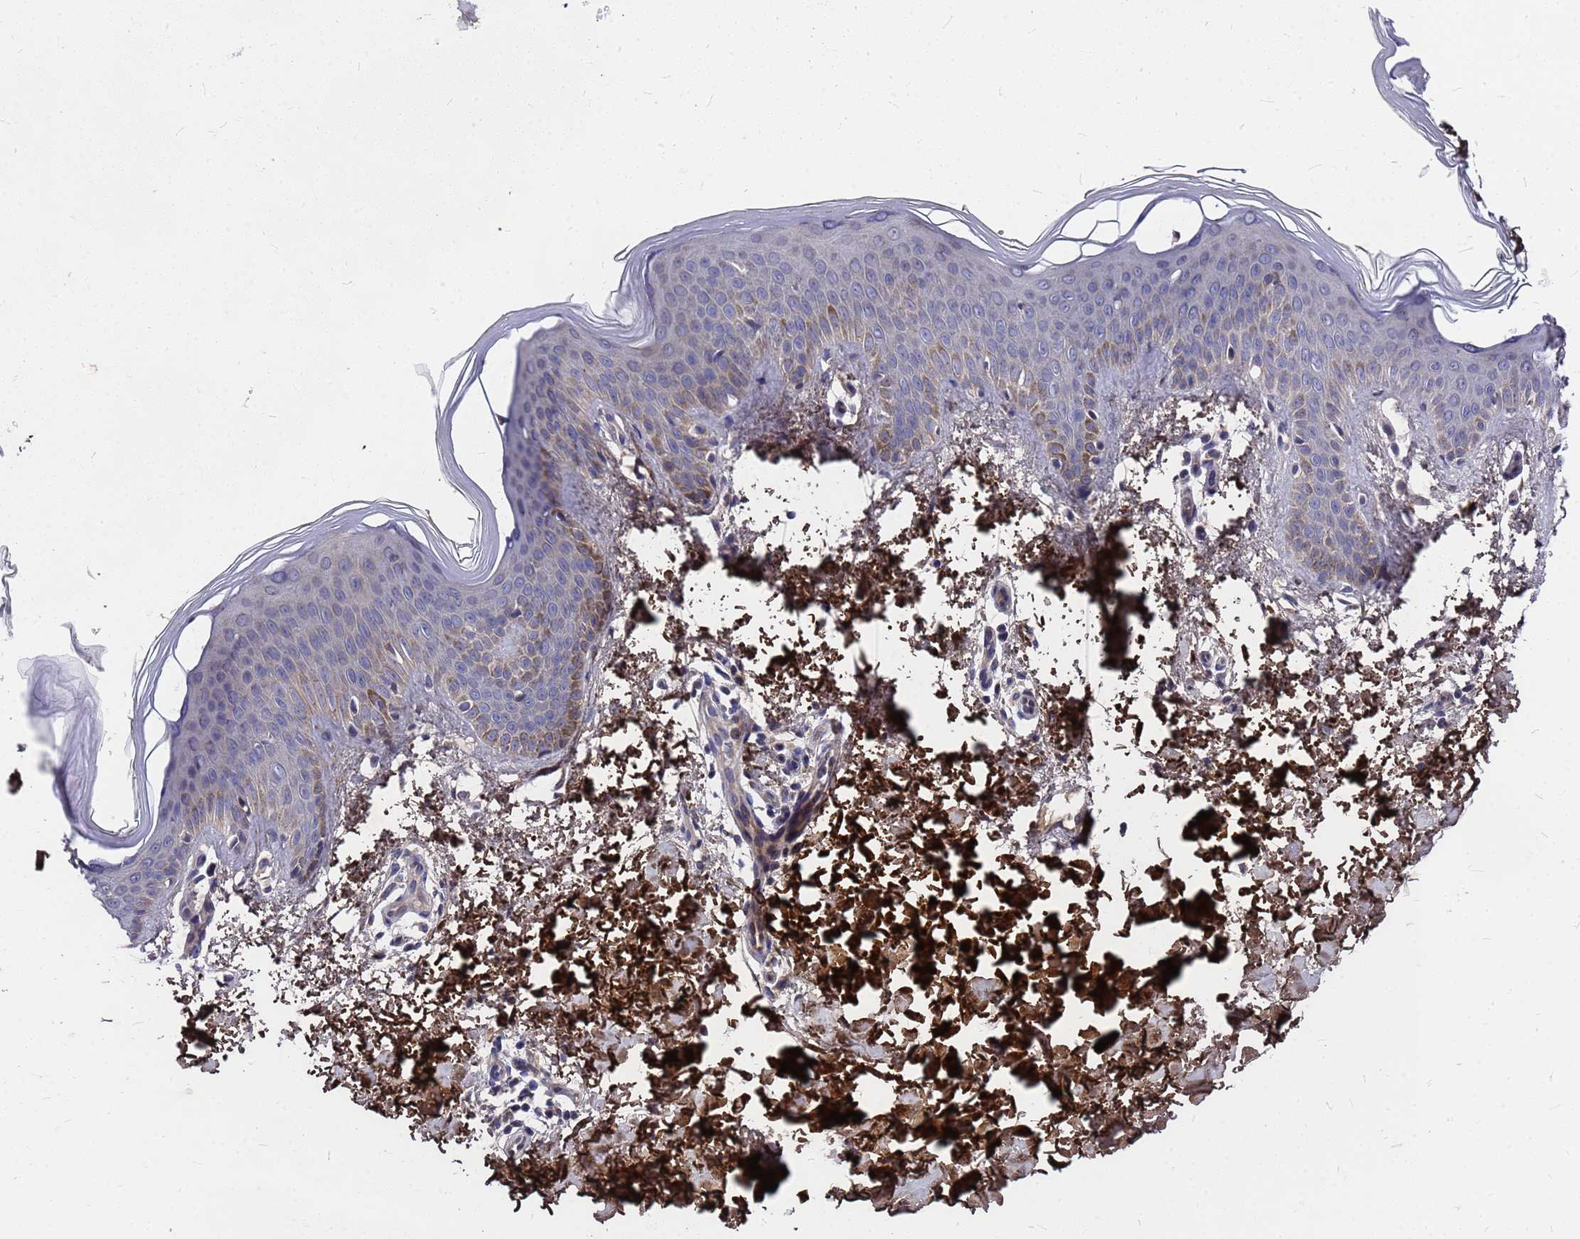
{"staining": {"intensity": "moderate", "quantity": ">75%", "location": "cytoplasmic/membranous"}, "tissue": "skin", "cell_type": "Fibroblasts", "image_type": "normal", "snomed": [{"axis": "morphology", "description": "Normal tissue, NOS"}, {"axis": "topography", "description": "Skin"}], "caption": "High-power microscopy captured an immunohistochemistry image of normal skin, revealing moderate cytoplasmic/membranous positivity in approximately >75% of fibroblasts.", "gene": "ZNF717", "patient": {"sex": "male", "age": 36}}